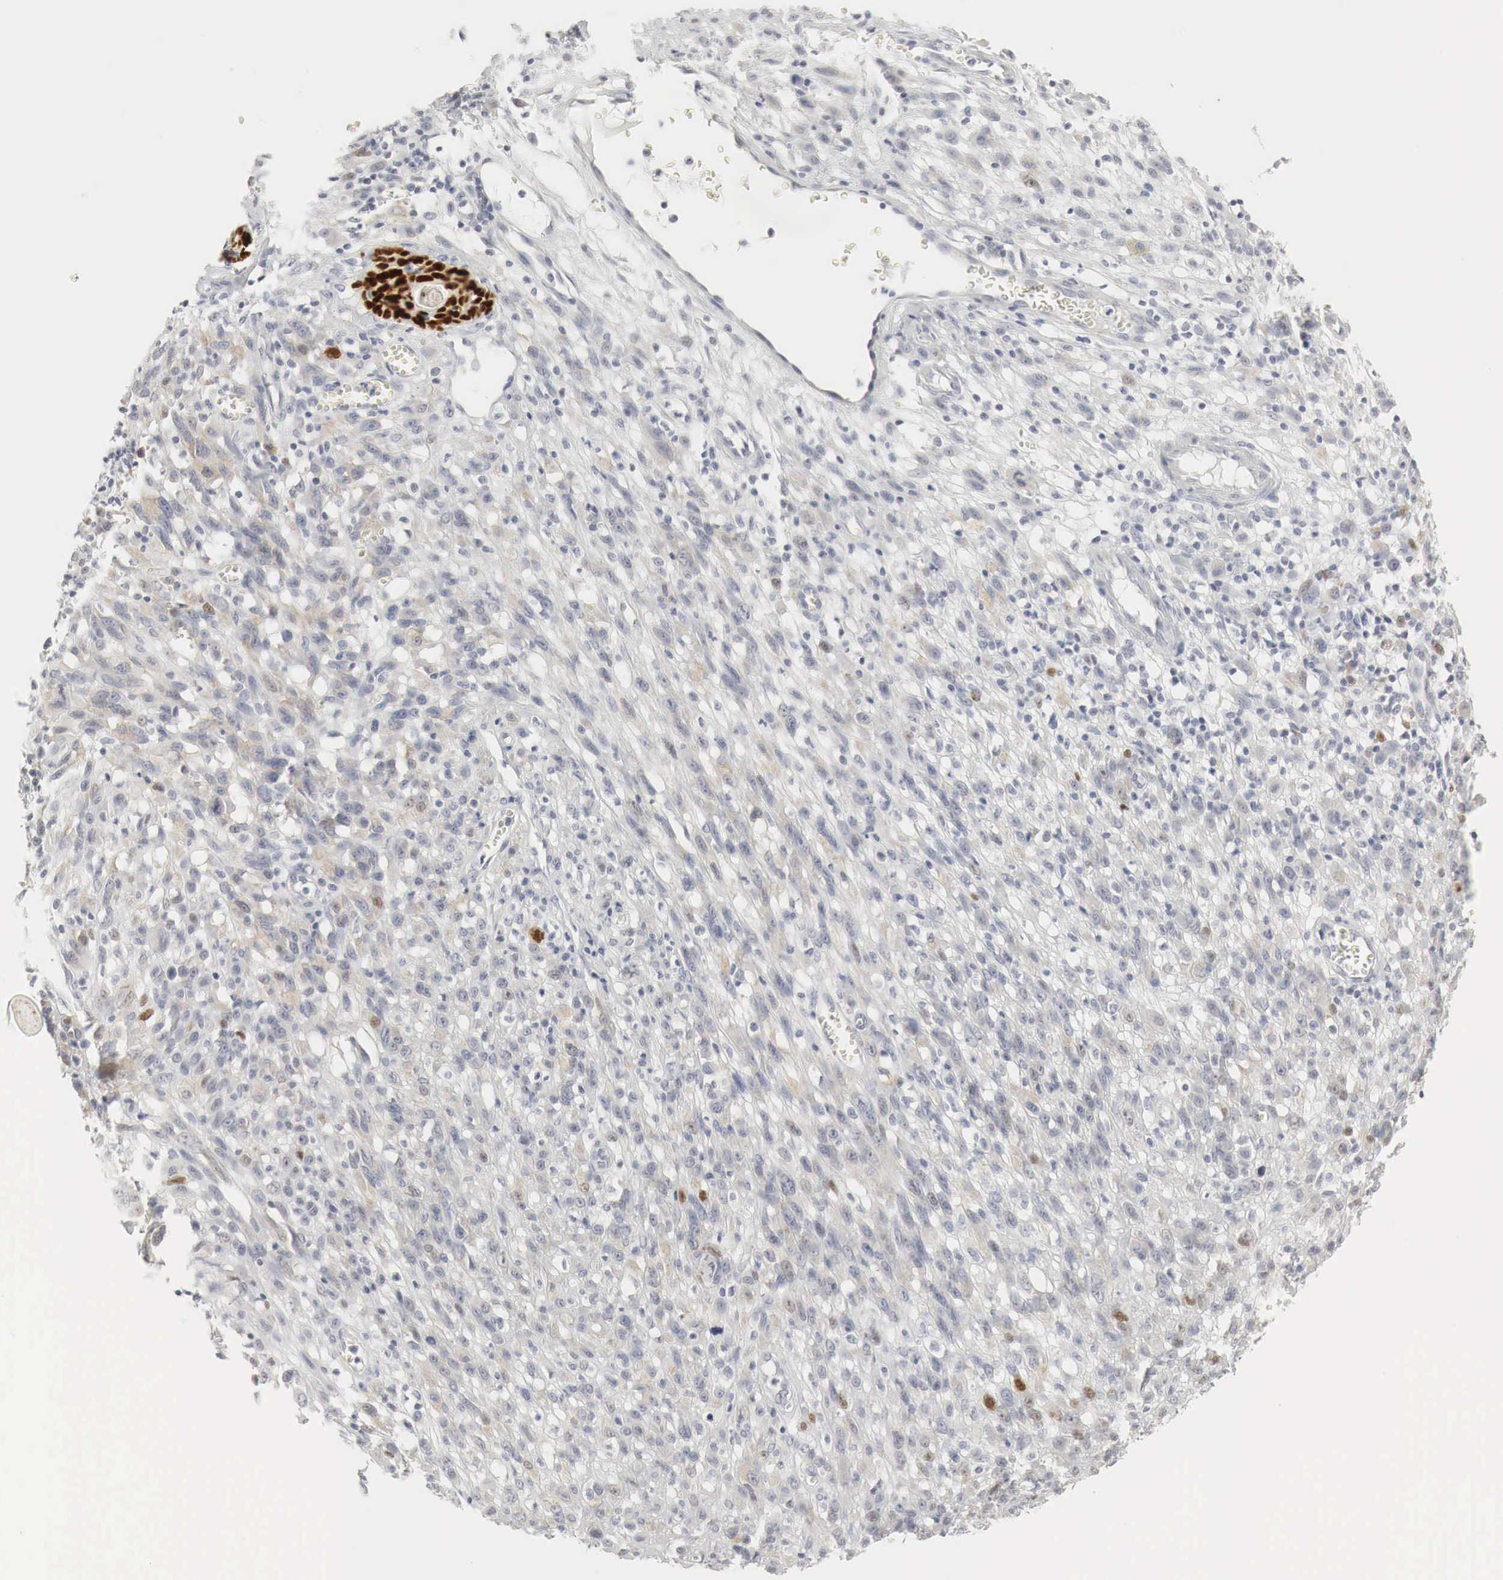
{"staining": {"intensity": "negative", "quantity": "none", "location": "none"}, "tissue": "melanoma", "cell_type": "Tumor cells", "image_type": "cancer", "snomed": [{"axis": "morphology", "description": "Malignant melanoma, NOS"}, {"axis": "topography", "description": "Skin"}], "caption": "An image of malignant melanoma stained for a protein demonstrates no brown staining in tumor cells. Brightfield microscopy of immunohistochemistry stained with DAB (3,3'-diaminobenzidine) (brown) and hematoxylin (blue), captured at high magnification.", "gene": "TP63", "patient": {"sex": "male", "age": 51}}